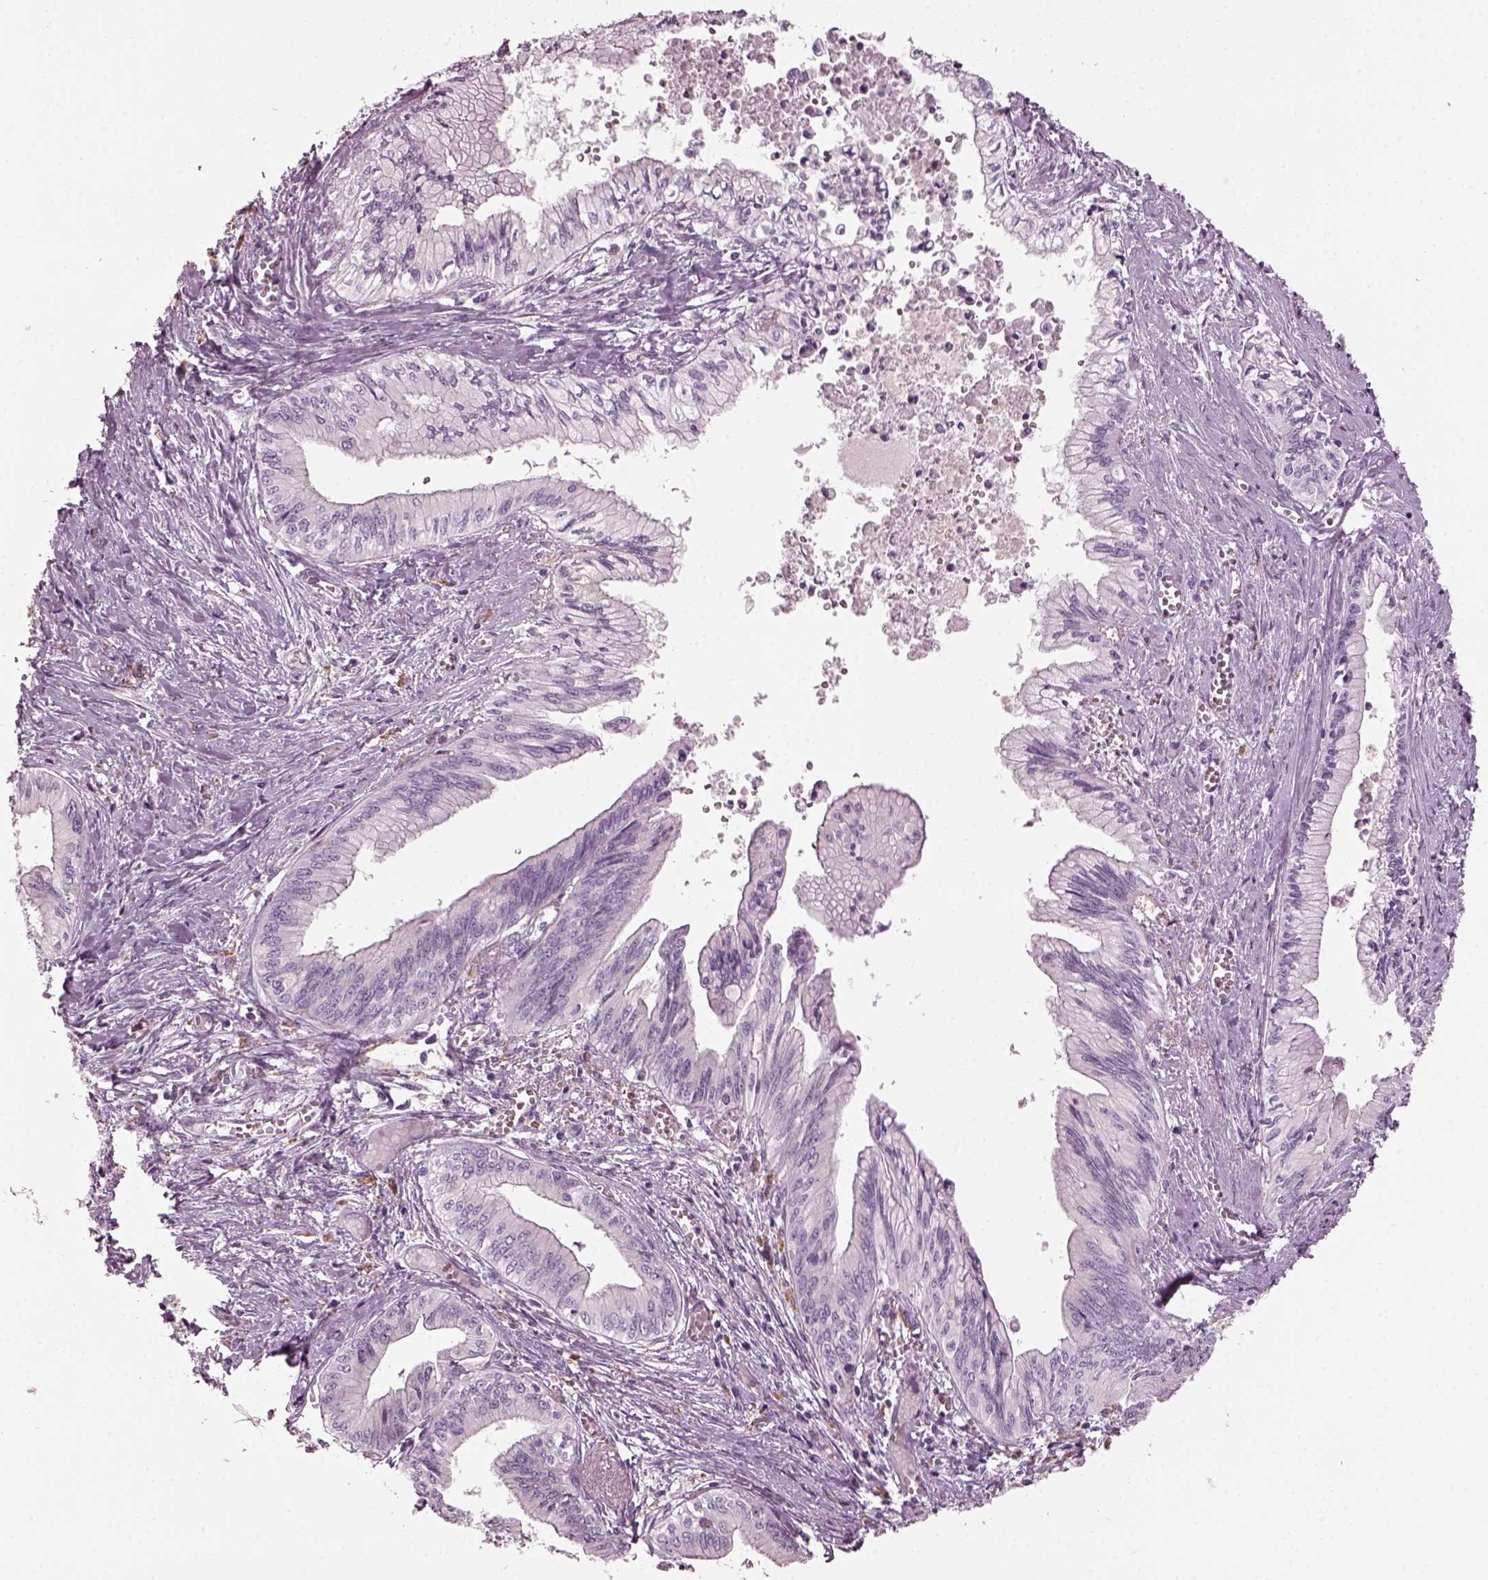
{"staining": {"intensity": "negative", "quantity": "none", "location": "none"}, "tissue": "pancreatic cancer", "cell_type": "Tumor cells", "image_type": "cancer", "snomed": [{"axis": "morphology", "description": "Adenocarcinoma, NOS"}, {"axis": "topography", "description": "Pancreas"}], "caption": "IHC micrograph of adenocarcinoma (pancreatic) stained for a protein (brown), which shows no positivity in tumor cells.", "gene": "TMEM231", "patient": {"sex": "female", "age": 61}}